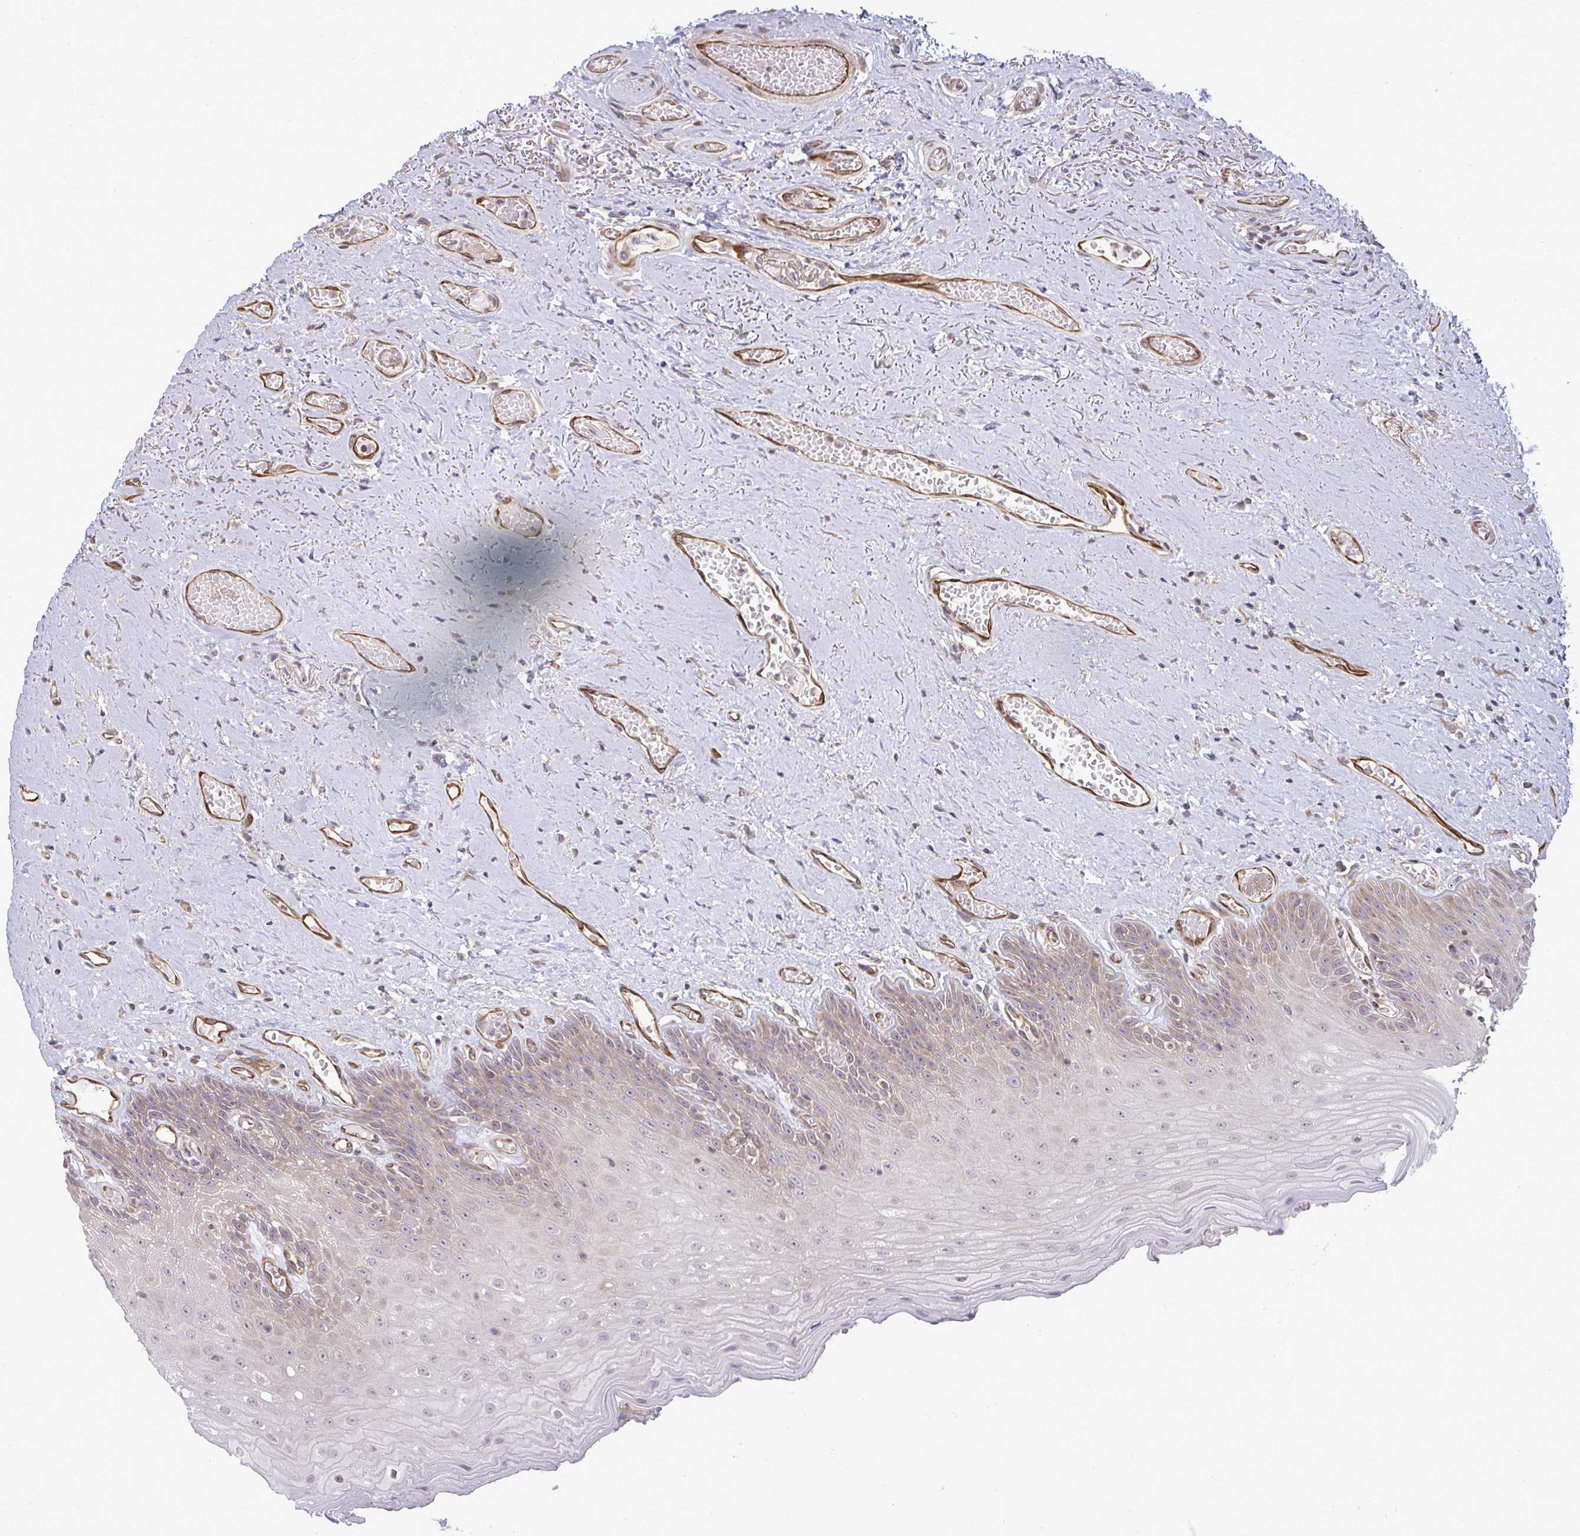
{"staining": {"intensity": "weak", "quantity": "25%-75%", "location": "cytoplasmic/membranous"}, "tissue": "oral mucosa", "cell_type": "Squamous epithelial cells", "image_type": "normal", "snomed": [{"axis": "morphology", "description": "Normal tissue, NOS"}, {"axis": "morphology", "description": "Squamous cell carcinoma, NOS"}, {"axis": "topography", "description": "Oral tissue"}, {"axis": "topography", "description": "Peripheral nerve tissue"}, {"axis": "topography", "description": "Head-Neck"}], "caption": "A low amount of weak cytoplasmic/membranous positivity is identified in about 25%-75% of squamous epithelial cells in normal oral mucosa. (DAB = brown stain, brightfield microscopy at high magnification).", "gene": "FUT10", "patient": {"sex": "female", "age": 59}}